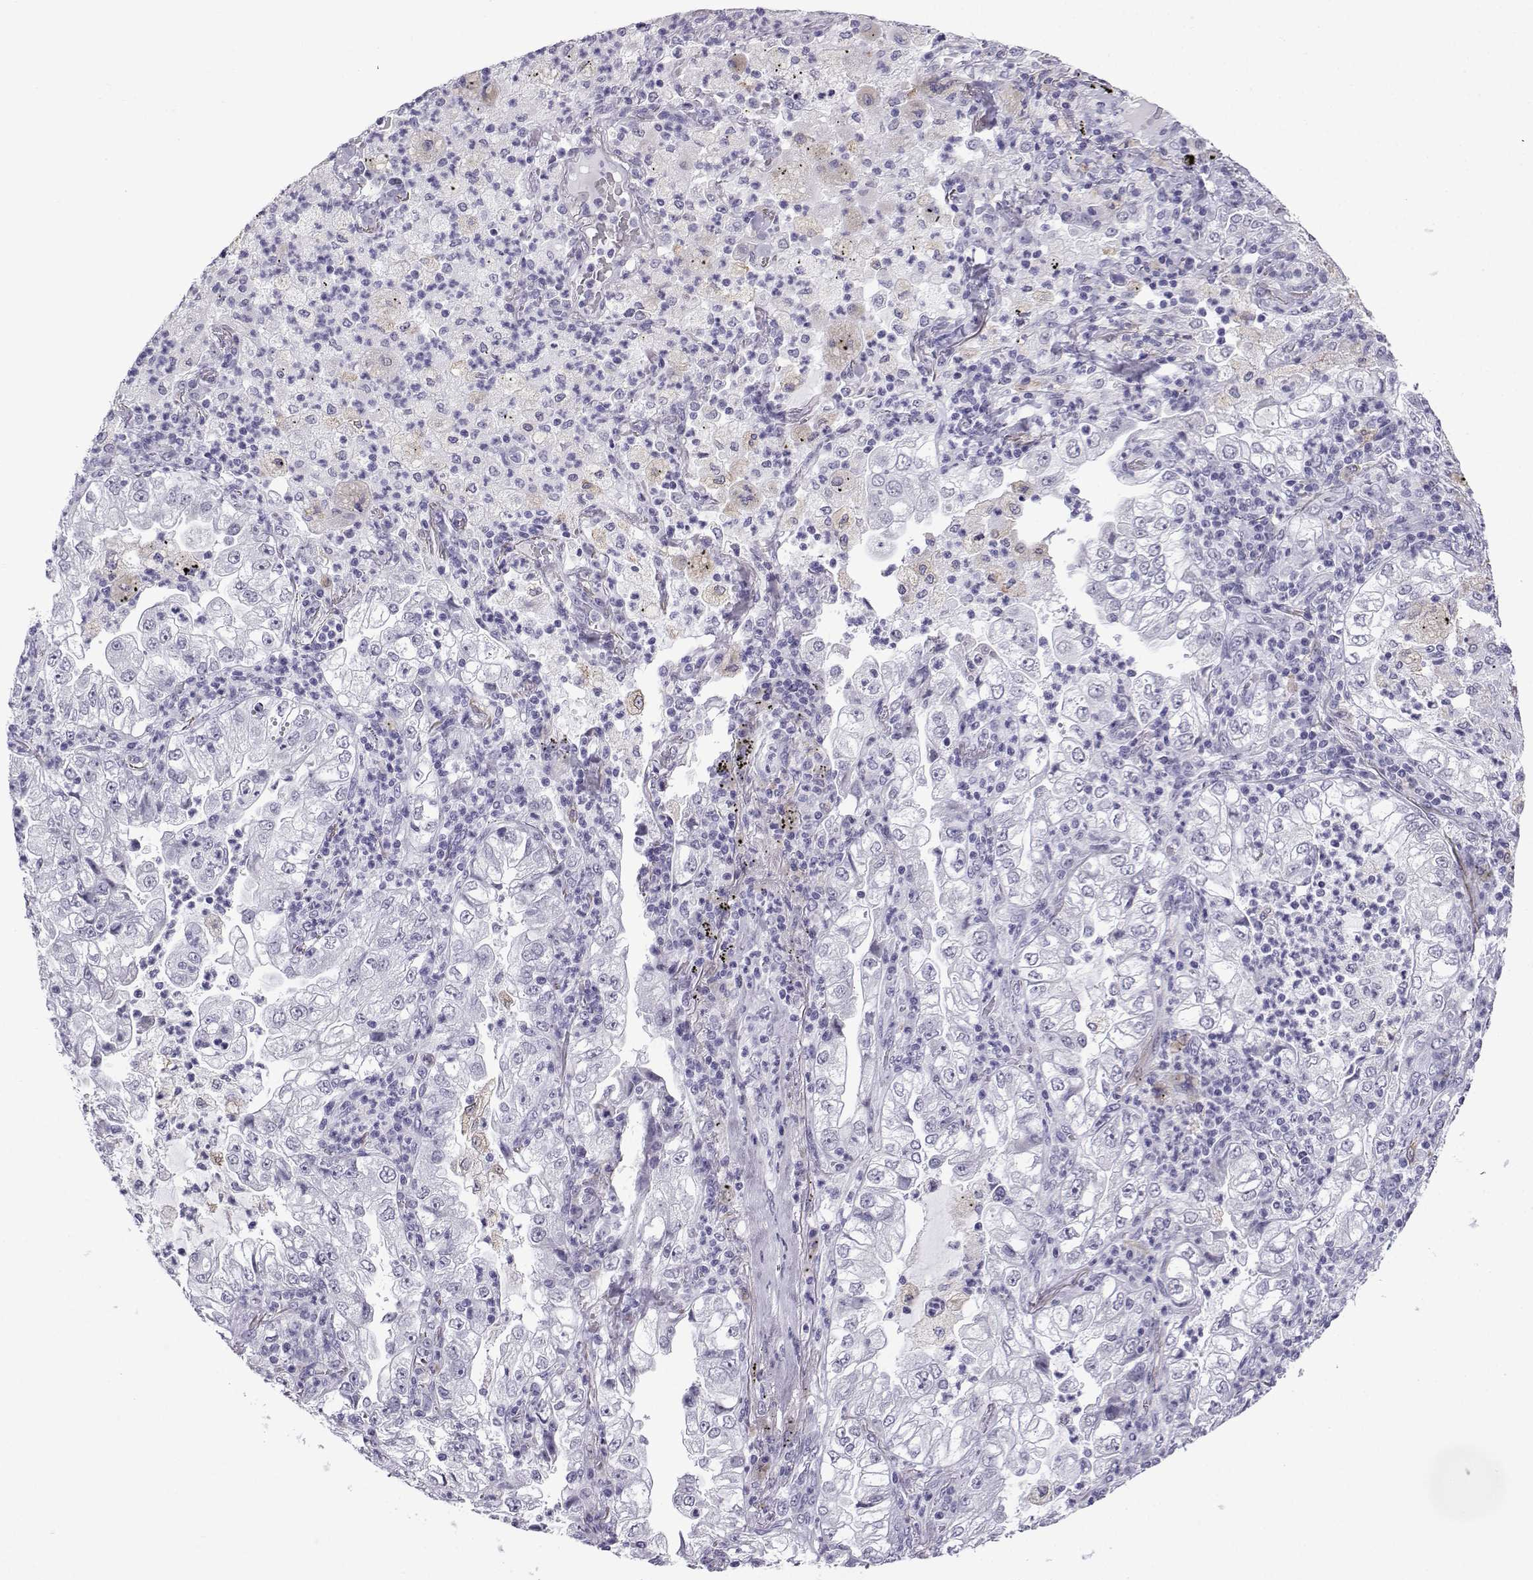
{"staining": {"intensity": "negative", "quantity": "none", "location": "none"}, "tissue": "lung cancer", "cell_type": "Tumor cells", "image_type": "cancer", "snomed": [{"axis": "morphology", "description": "Adenocarcinoma, NOS"}, {"axis": "topography", "description": "Lung"}], "caption": "Lung adenocarcinoma was stained to show a protein in brown. There is no significant expression in tumor cells.", "gene": "MRGBP", "patient": {"sex": "female", "age": 73}}